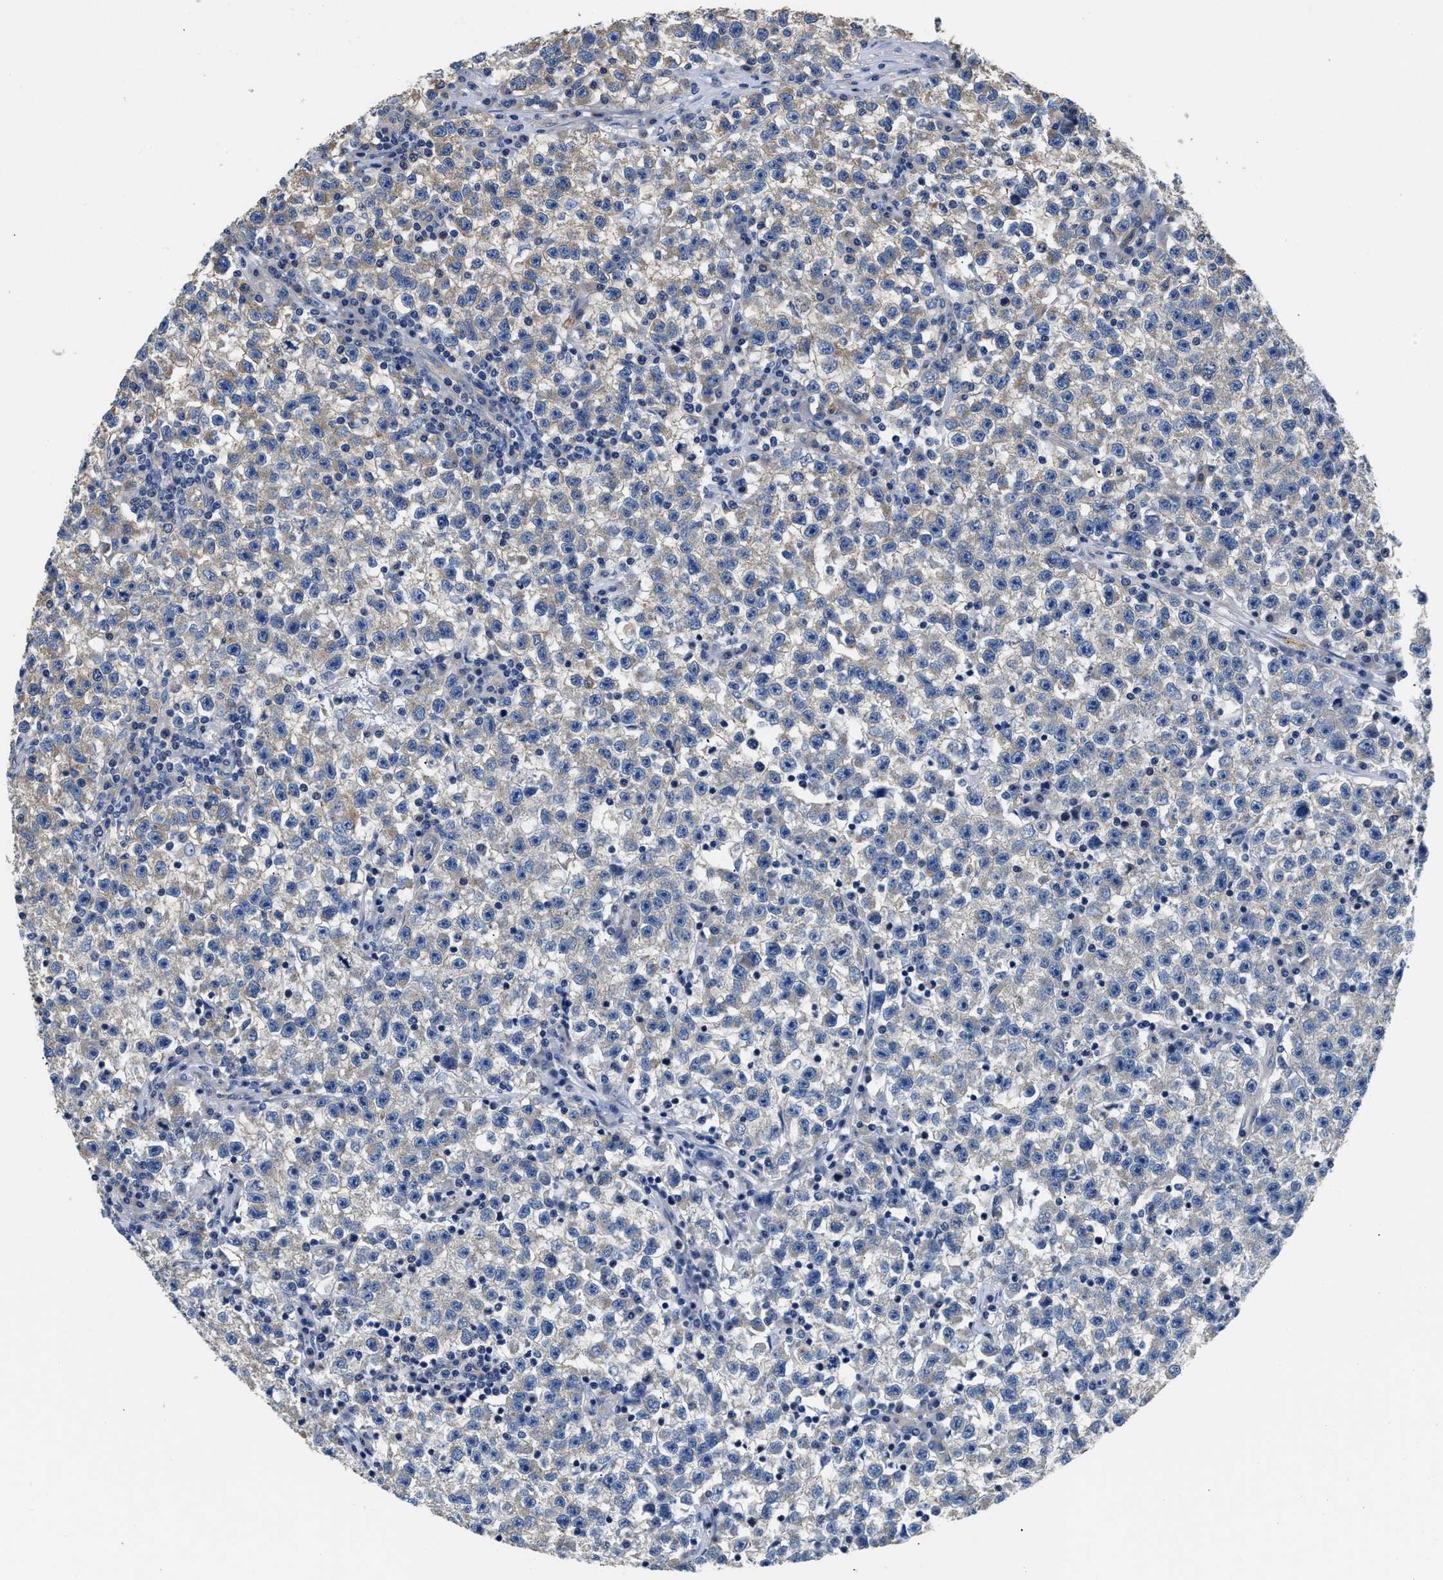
{"staining": {"intensity": "negative", "quantity": "none", "location": "none"}, "tissue": "testis cancer", "cell_type": "Tumor cells", "image_type": "cancer", "snomed": [{"axis": "morphology", "description": "Seminoma, NOS"}, {"axis": "topography", "description": "Testis"}], "caption": "Histopathology image shows no significant protein expression in tumor cells of testis cancer.", "gene": "CSDE1", "patient": {"sex": "male", "age": 22}}